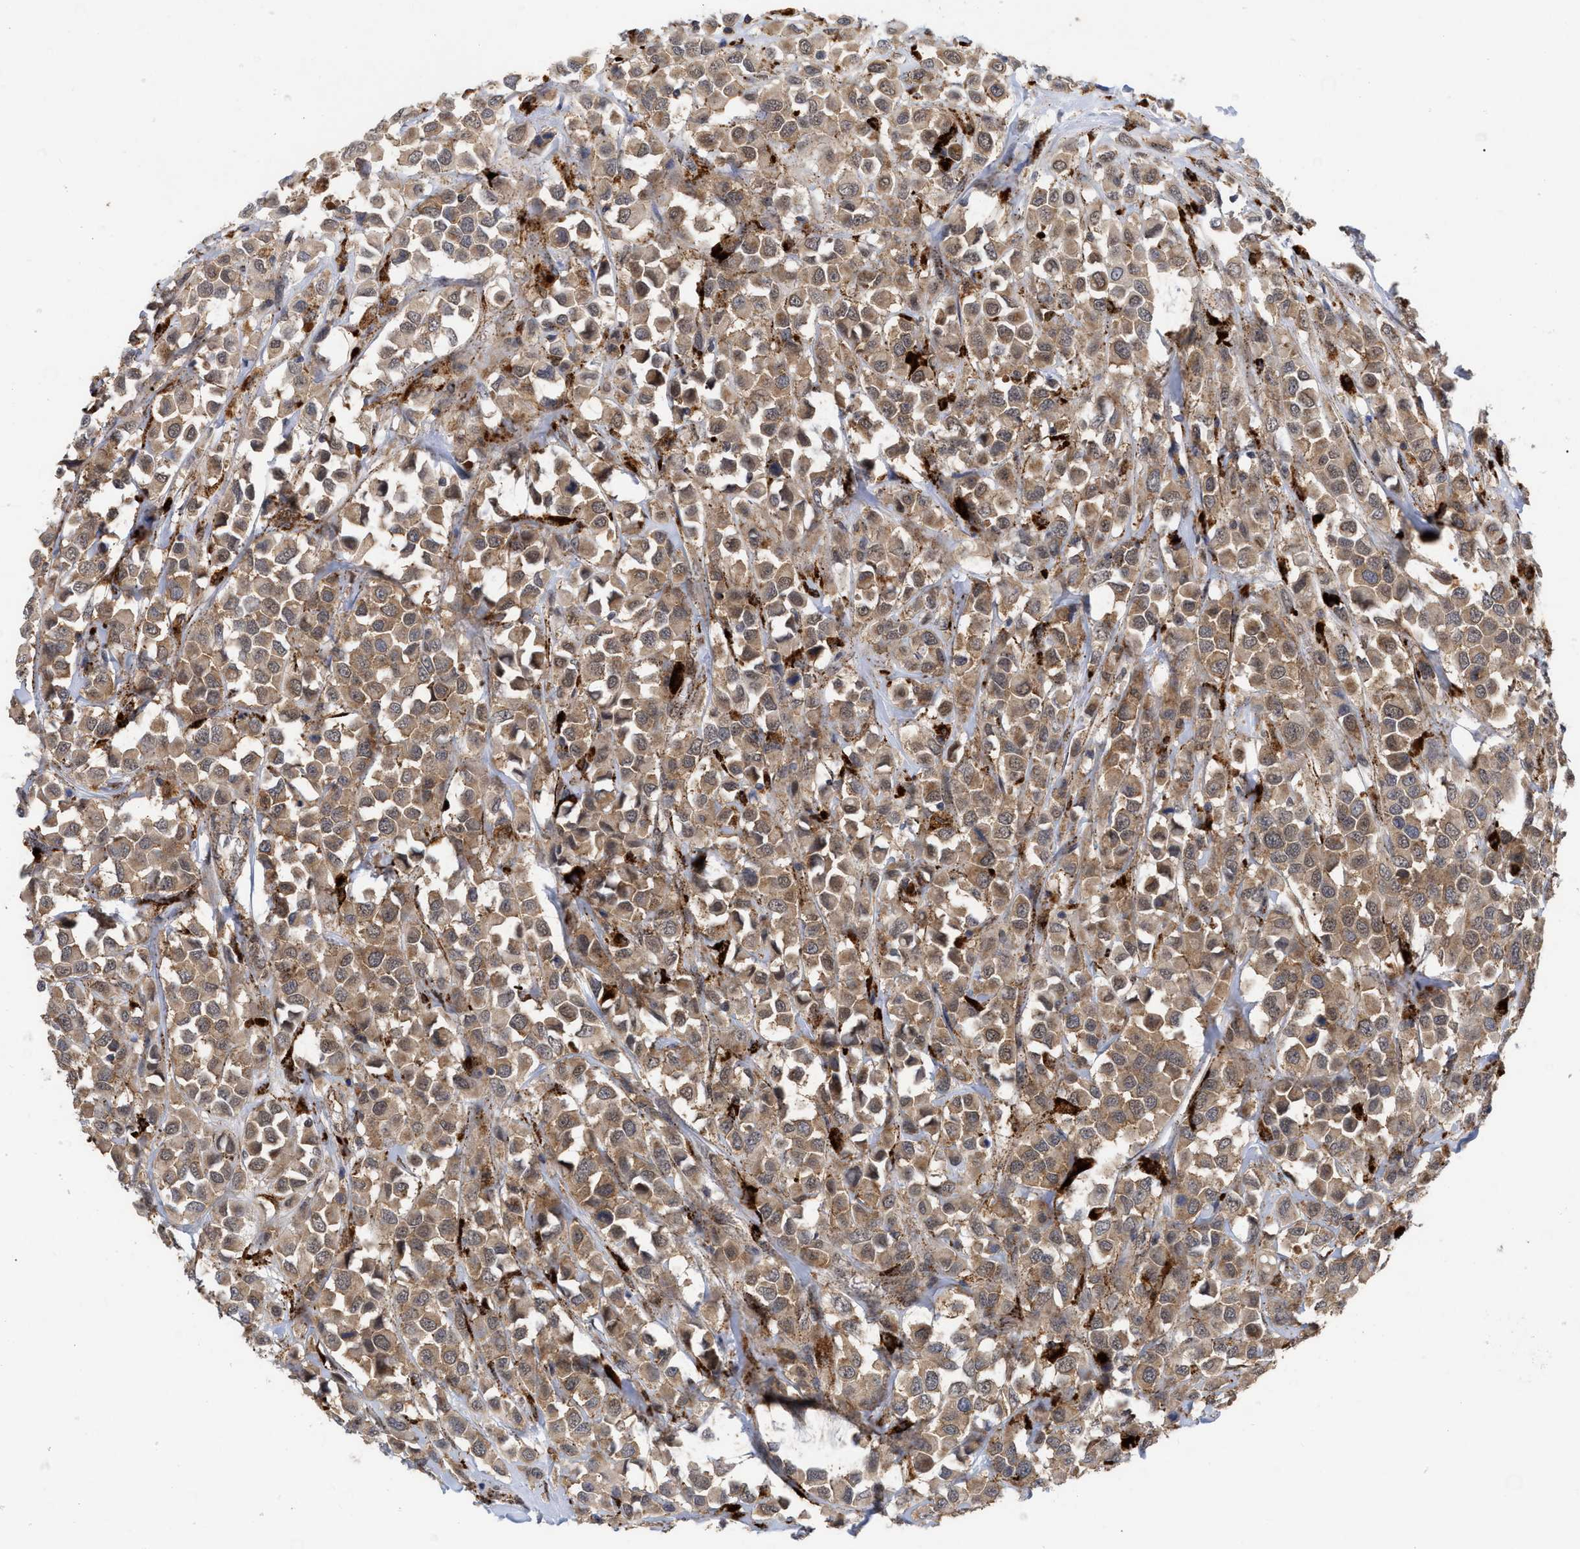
{"staining": {"intensity": "moderate", "quantity": ">75%", "location": "cytoplasmic/membranous"}, "tissue": "breast cancer", "cell_type": "Tumor cells", "image_type": "cancer", "snomed": [{"axis": "morphology", "description": "Duct carcinoma"}, {"axis": "topography", "description": "Breast"}], "caption": "Immunohistochemical staining of human infiltrating ductal carcinoma (breast) demonstrates medium levels of moderate cytoplasmic/membranous positivity in about >75% of tumor cells.", "gene": "UPF1", "patient": {"sex": "female", "age": 61}}